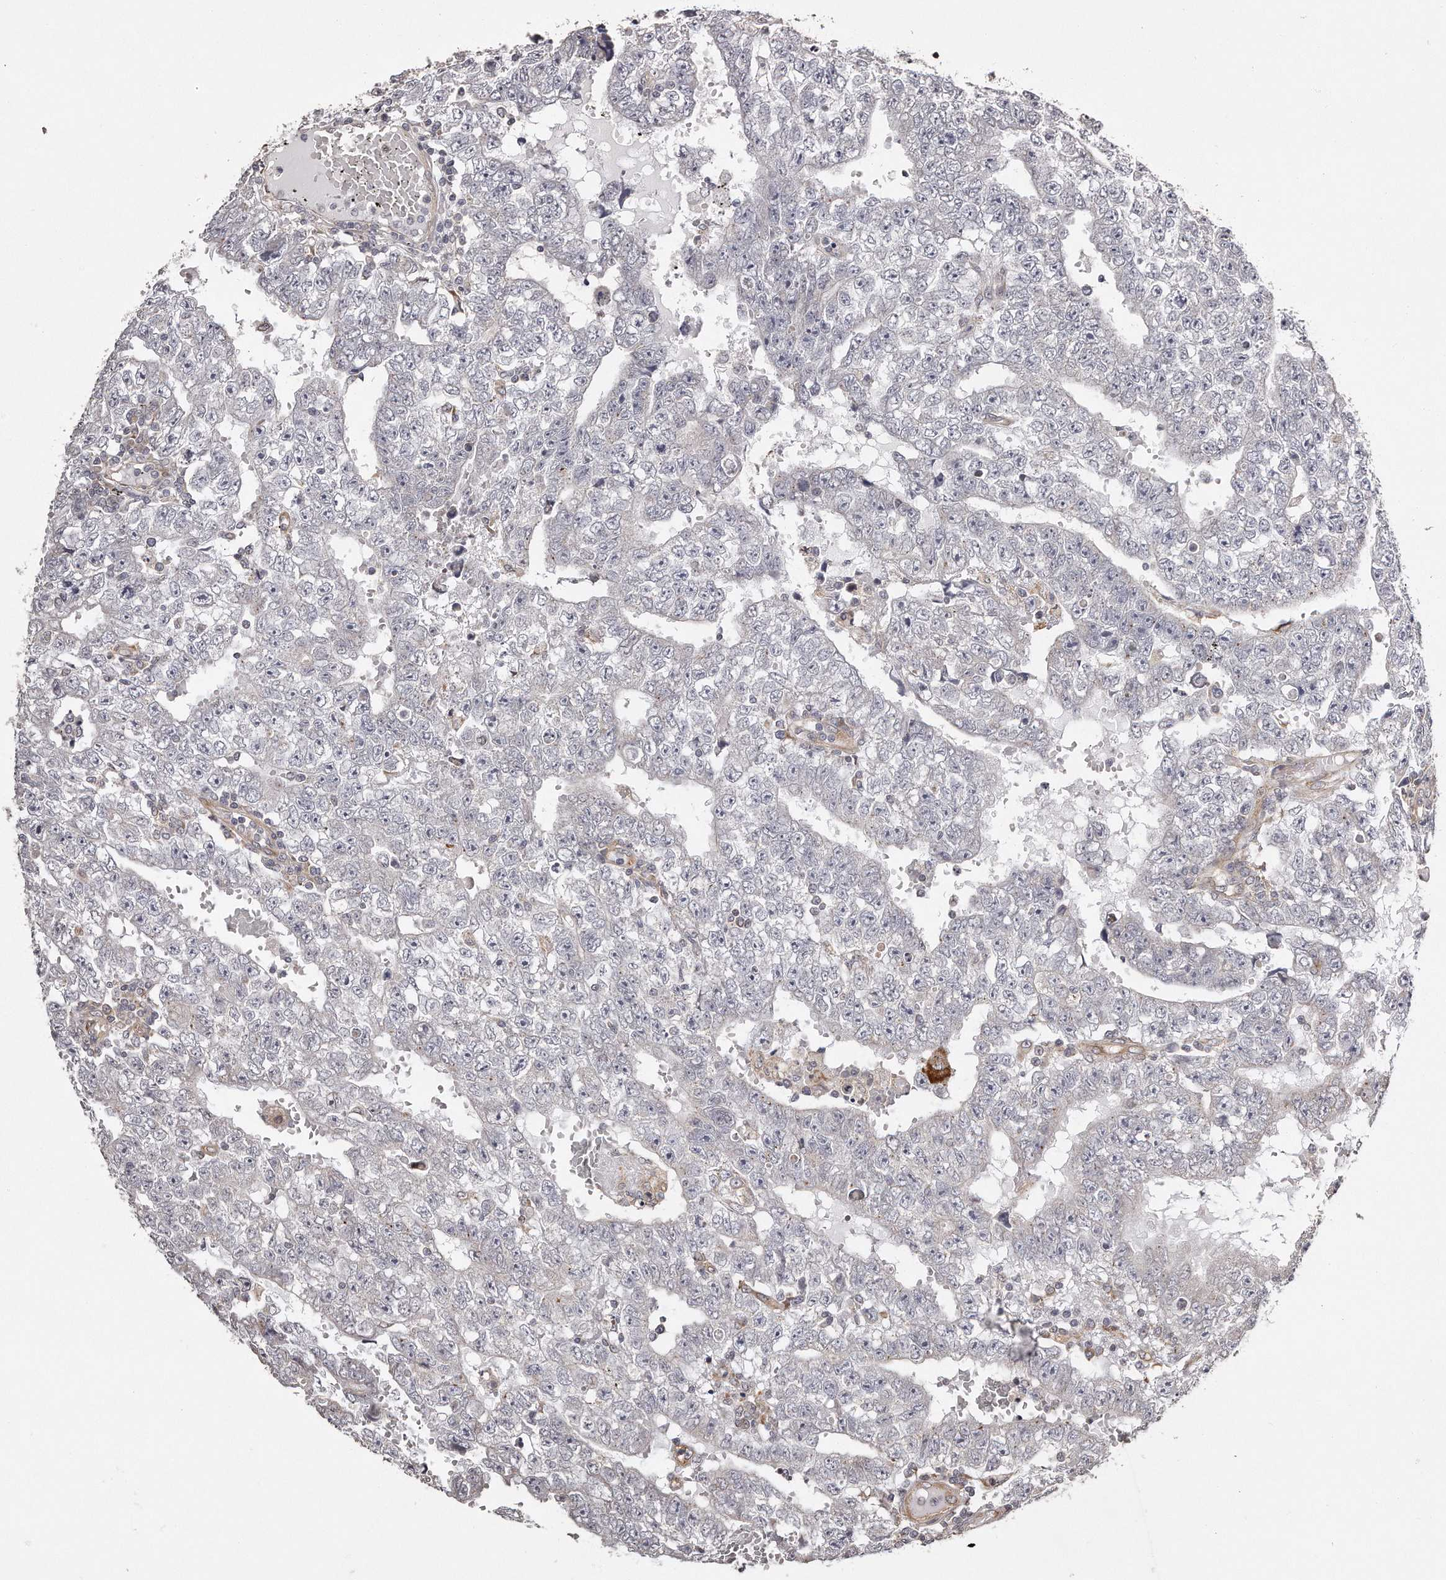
{"staining": {"intensity": "negative", "quantity": "none", "location": "none"}, "tissue": "testis cancer", "cell_type": "Tumor cells", "image_type": "cancer", "snomed": [{"axis": "morphology", "description": "Carcinoma, Embryonal, NOS"}, {"axis": "topography", "description": "Testis"}], "caption": "Protein analysis of testis cancer (embryonal carcinoma) displays no significant positivity in tumor cells.", "gene": "TRAPPC14", "patient": {"sex": "male", "age": 25}}